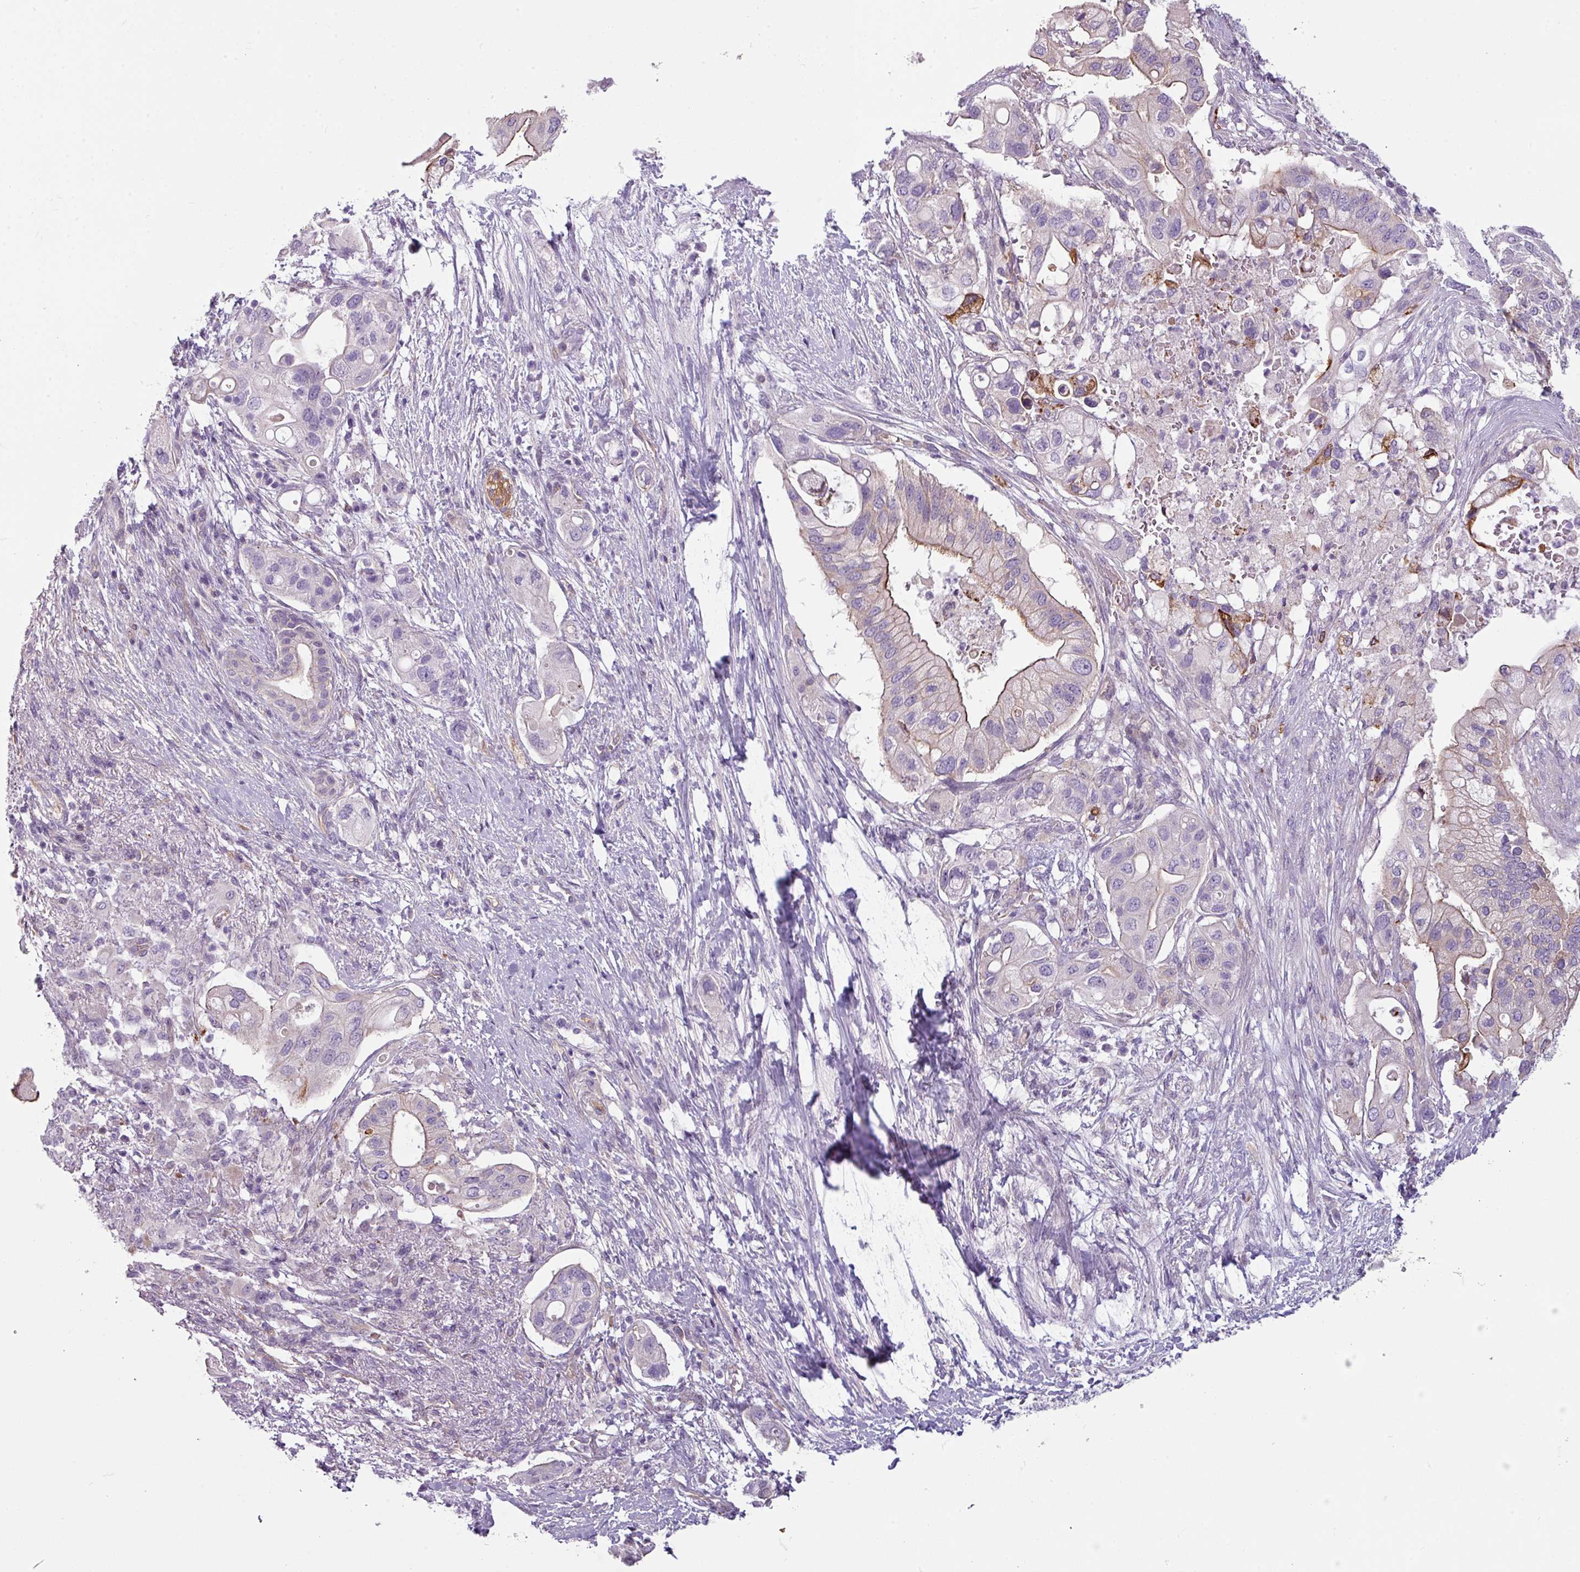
{"staining": {"intensity": "moderate", "quantity": "<25%", "location": "cytoplasmic/membranous"}, "tissue": "pancreatic cancer", "cell_type": "Tumor cells", "image_type": "cancer", "snomed": [{"axis": "morphology", "description": "Adenocarcinoma, NOS"}, {"axis": "topography", "description": "Pancreas"}], "caption": "A micrograph of human pancreatic cancer (adenocarcinoma) stained for a protein displays moderate cytoplasmic/membranous brown staining in tumor cells. The protein is stained brown, and the nuclei are stained in blue (DAB (3,3'-diaminobenzidine) IHC with brightfield microscopy, high magnification).", "gene": "BUD23", "patient": {"sex": "female", "age": 72}}